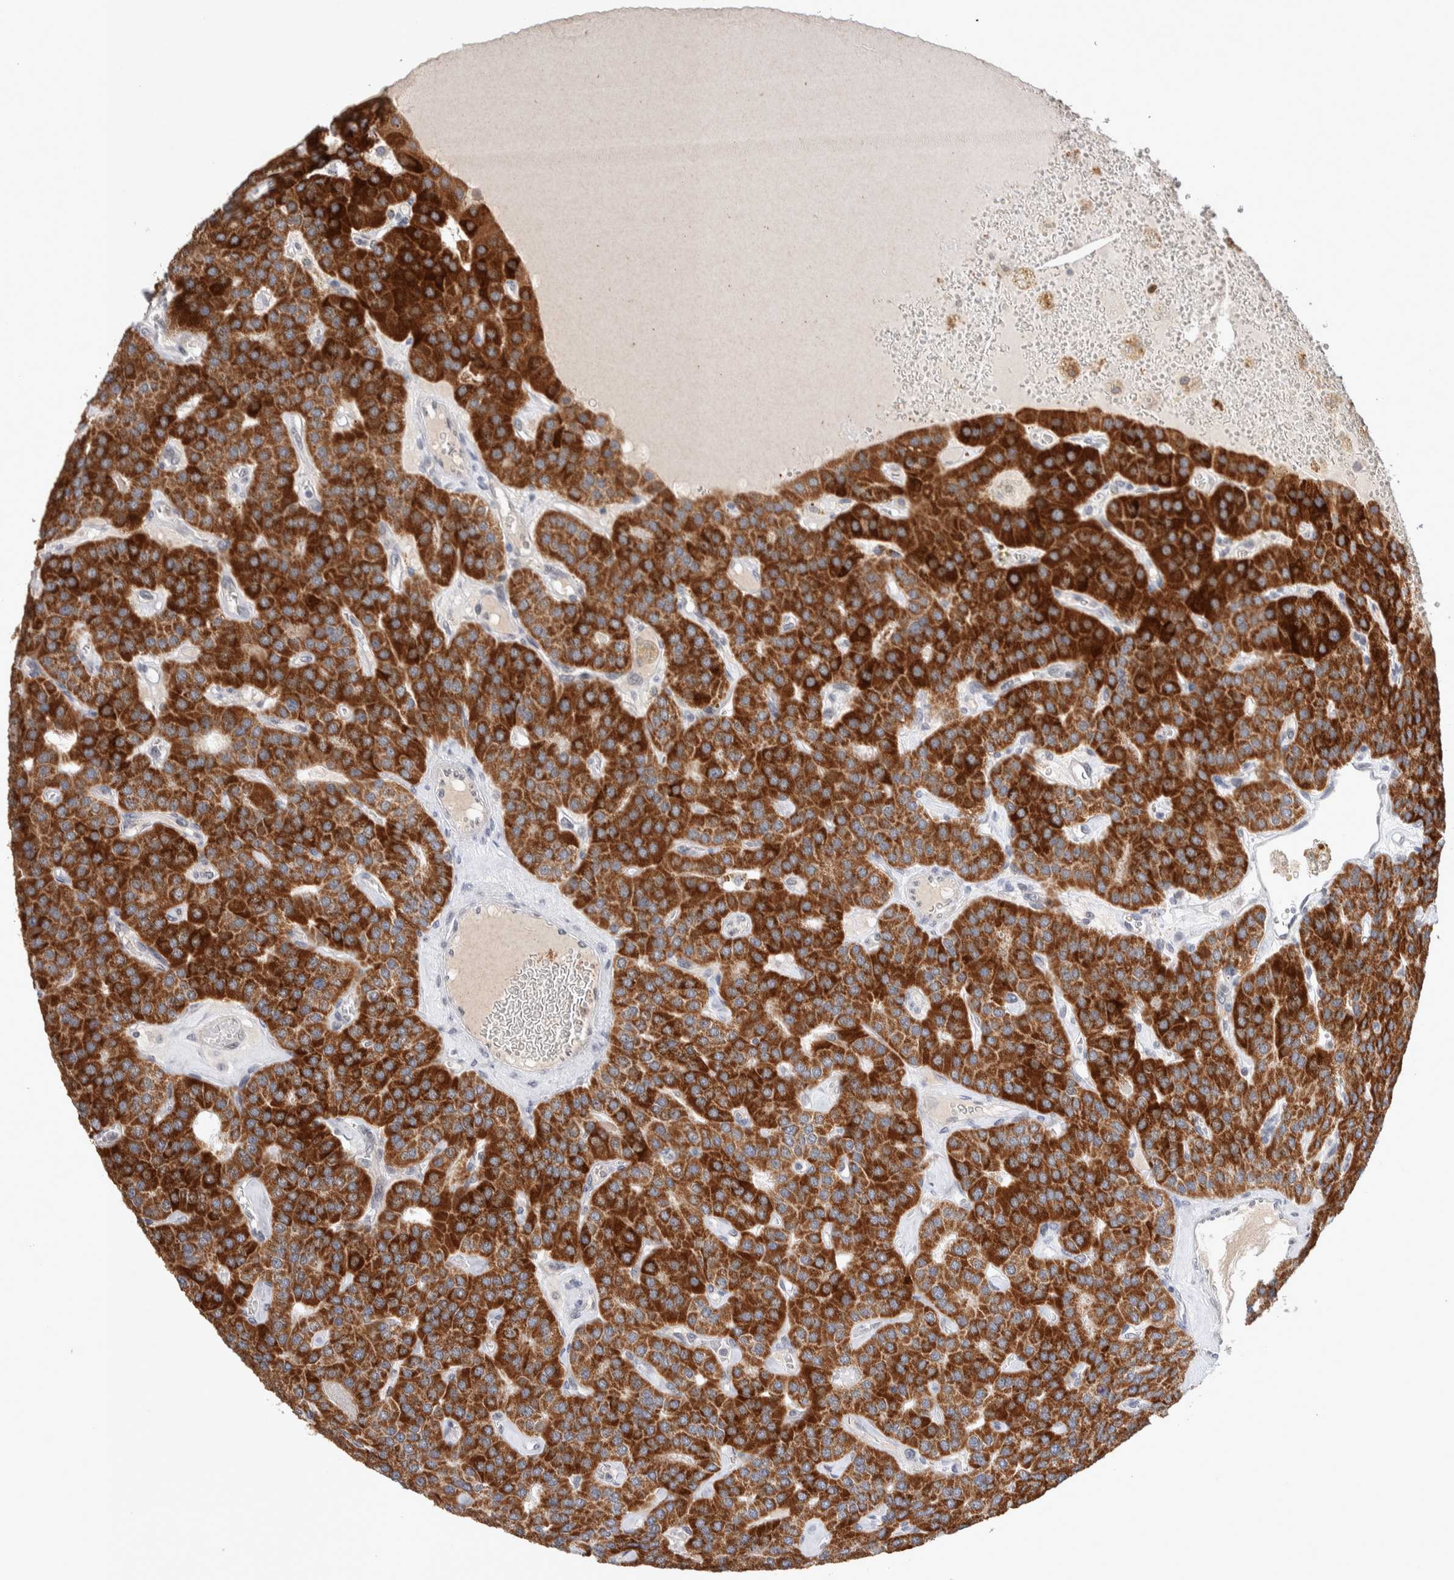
{"staining": {"intensity": "moderate", "quantity": ">75%", "location": "cytoplasmic/membranous,nuclear"}, "tissue": "parathyroid gland", "cell_type": "Glandular cells", "image_type": "normal", "snomed": [{"axis": "morphology", "description": "Normal tissue, NOS"}, {"axis": "morphology", "description": "Adenoma, NOS"}, {"axis": "topography", "description": "Parathyroid gland"}], "caption": "Immunohistochemical staining of benign human parathyroid gland displays medium levels of moderate cytoplasmic/membranous,nuclear positivity in about >75% of glandular cells. Nuclei are stained in blue.", "gene": "CRAT", "patient": {"sex": "female", "age": 86}}